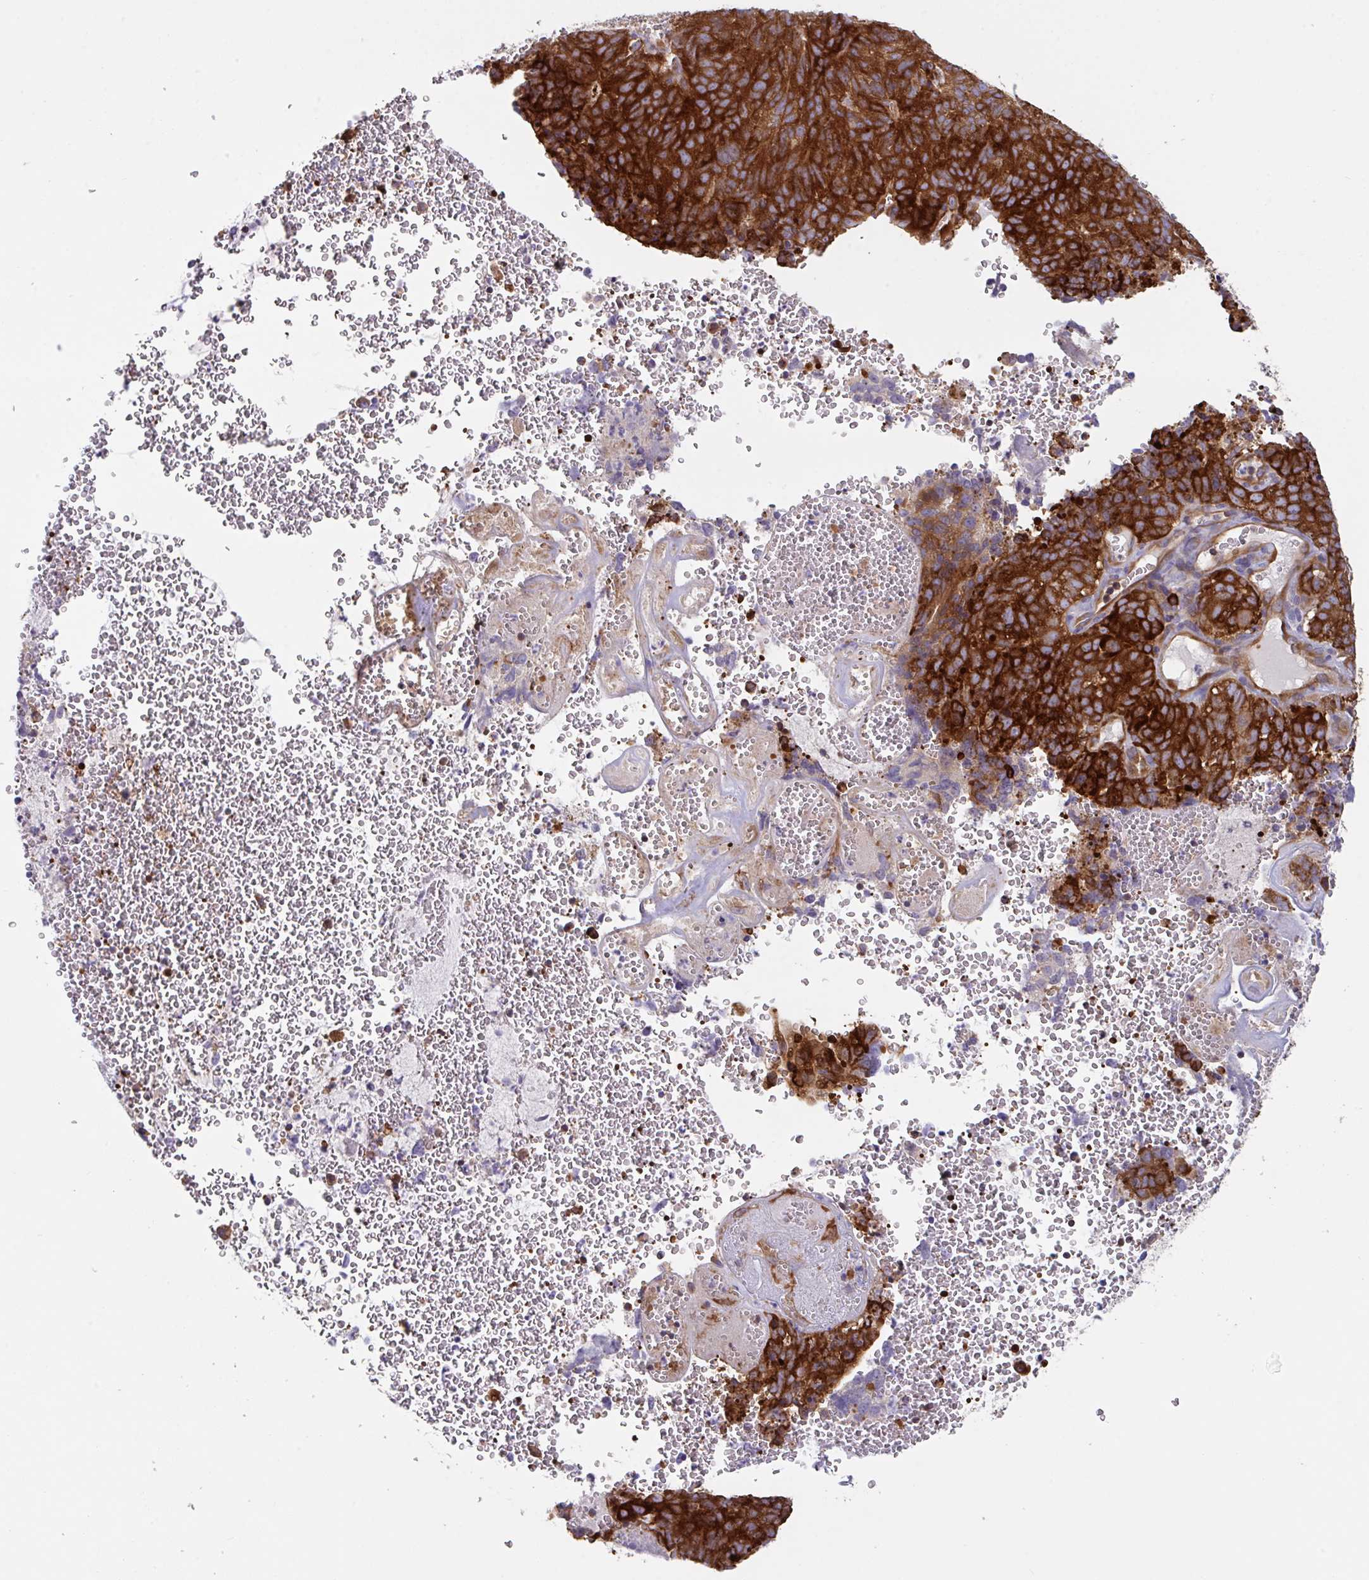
{"staining": {"intensity": "strong", "quantity": ">75%", "location": "cytoplasmic/membranous"}, "tissue": "cervical cancer", "cell_type": "Tumor cells", "image_type": "cancer", "snomed": [{"axis": "morphology", "description": "Adenocarcinoma, NOS"}, {"axis": "topography", "description": "Cervix"}], "caption": "About >75% of tumor cells in cervical cancer (adenocarcinoma) show strong cytoplasmic/membranous protein staining as visualized by brown immunohistochemical staining.", "gene": "YARS2", "patient": {"sex": "female", "age": 38}}